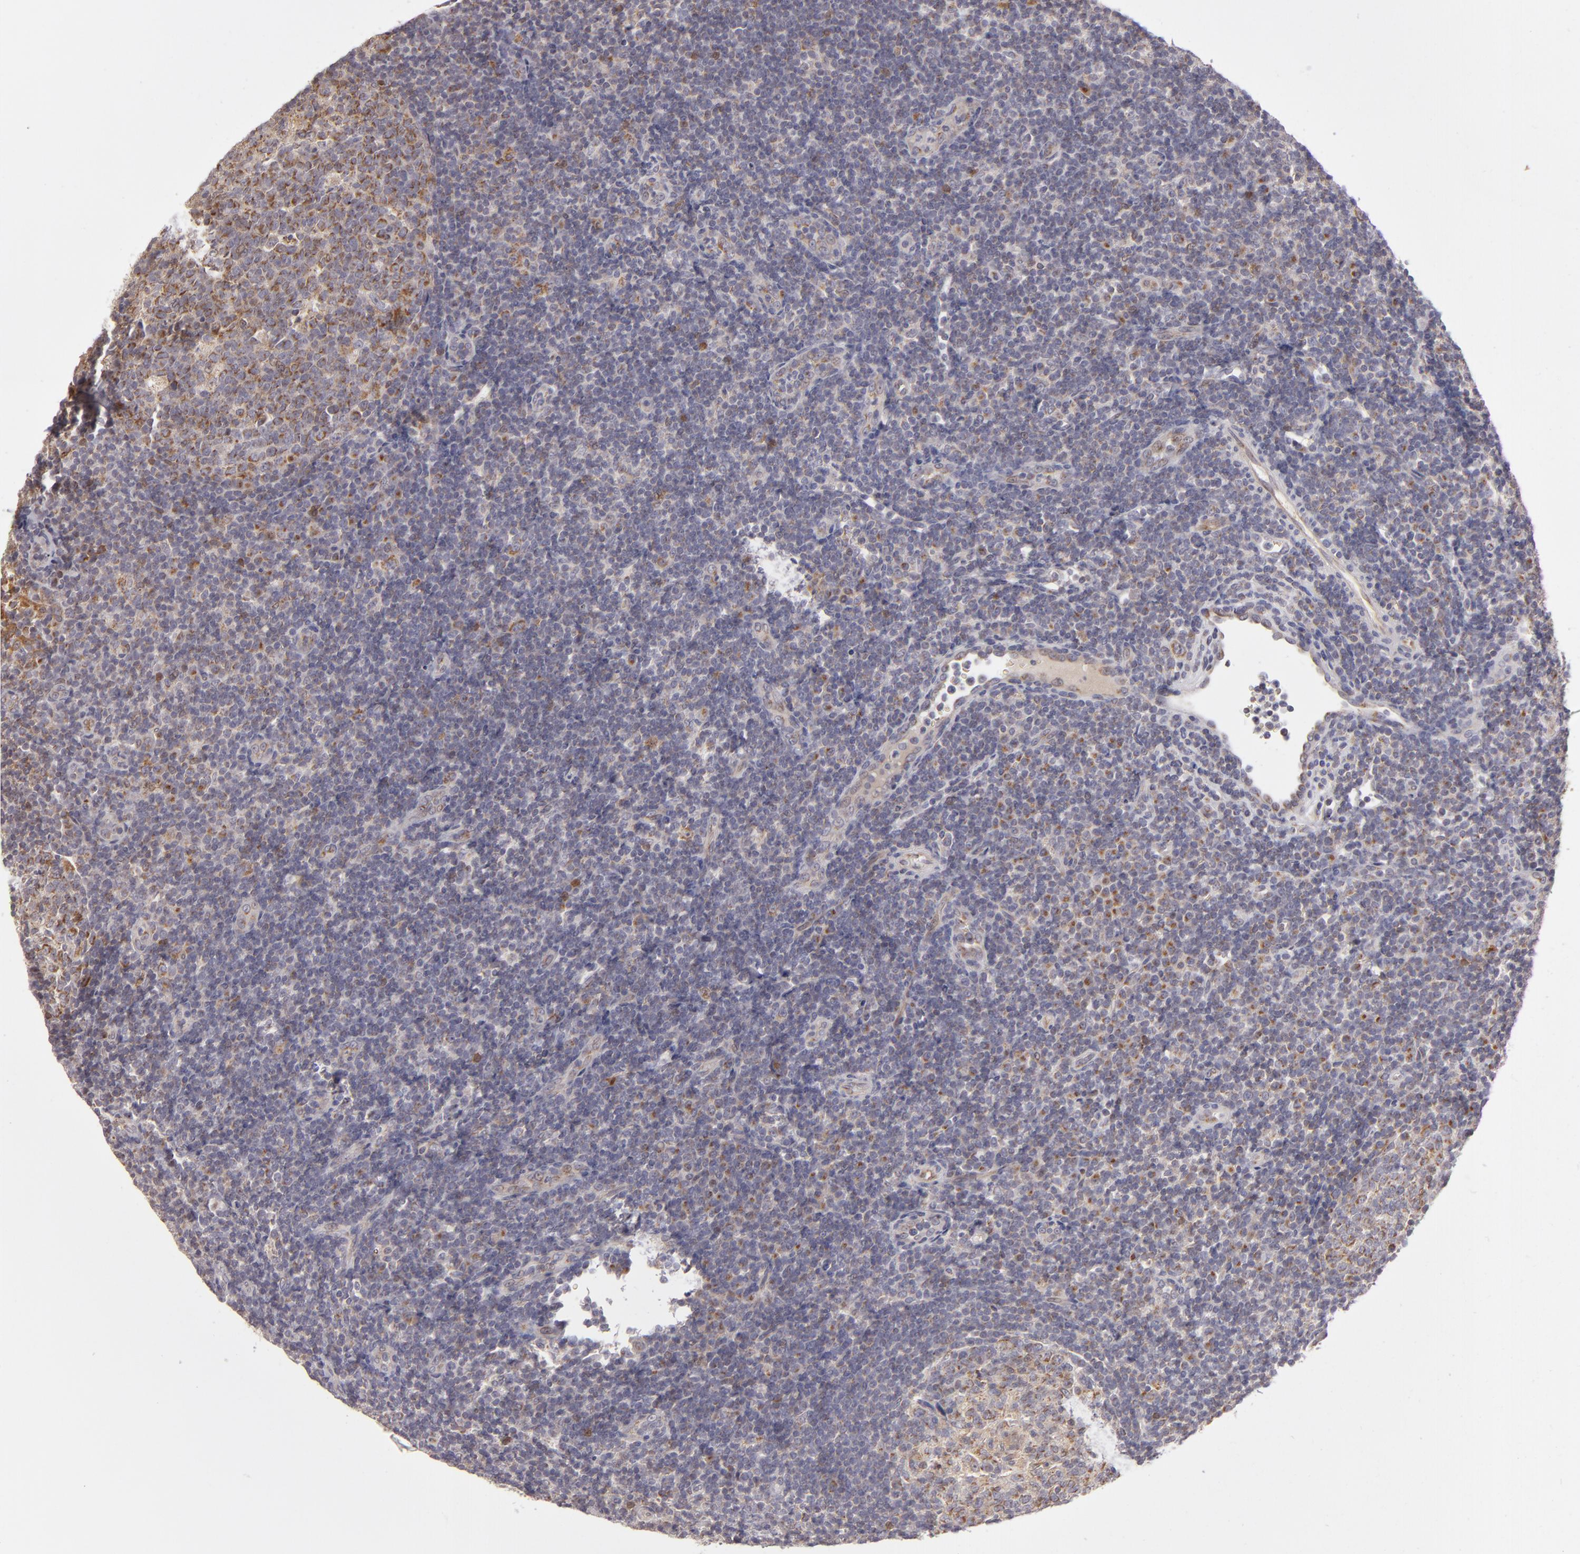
{"staining": {"intensity": "moderate", "quantity": "25%-75%", "location": "cytoplasmic/membranous"}, "tissue": "tonsil", "cell_type": "Germinal center cells", "image_type": "normal", "snomed": [{"axis": "morphology", "description": "Normal tissue, NOS"}, {"axis": "topography", "description": "Tonsil"}], "caption": "Benign tonsil was stained to show a protein in brown. There is medium levels of moderate cytoplasmic/membranous staining in approximately 25%-75% of germinal center cells.", "gene": "SH2D4A", "patient": {"sex": "female", "age": 40}}